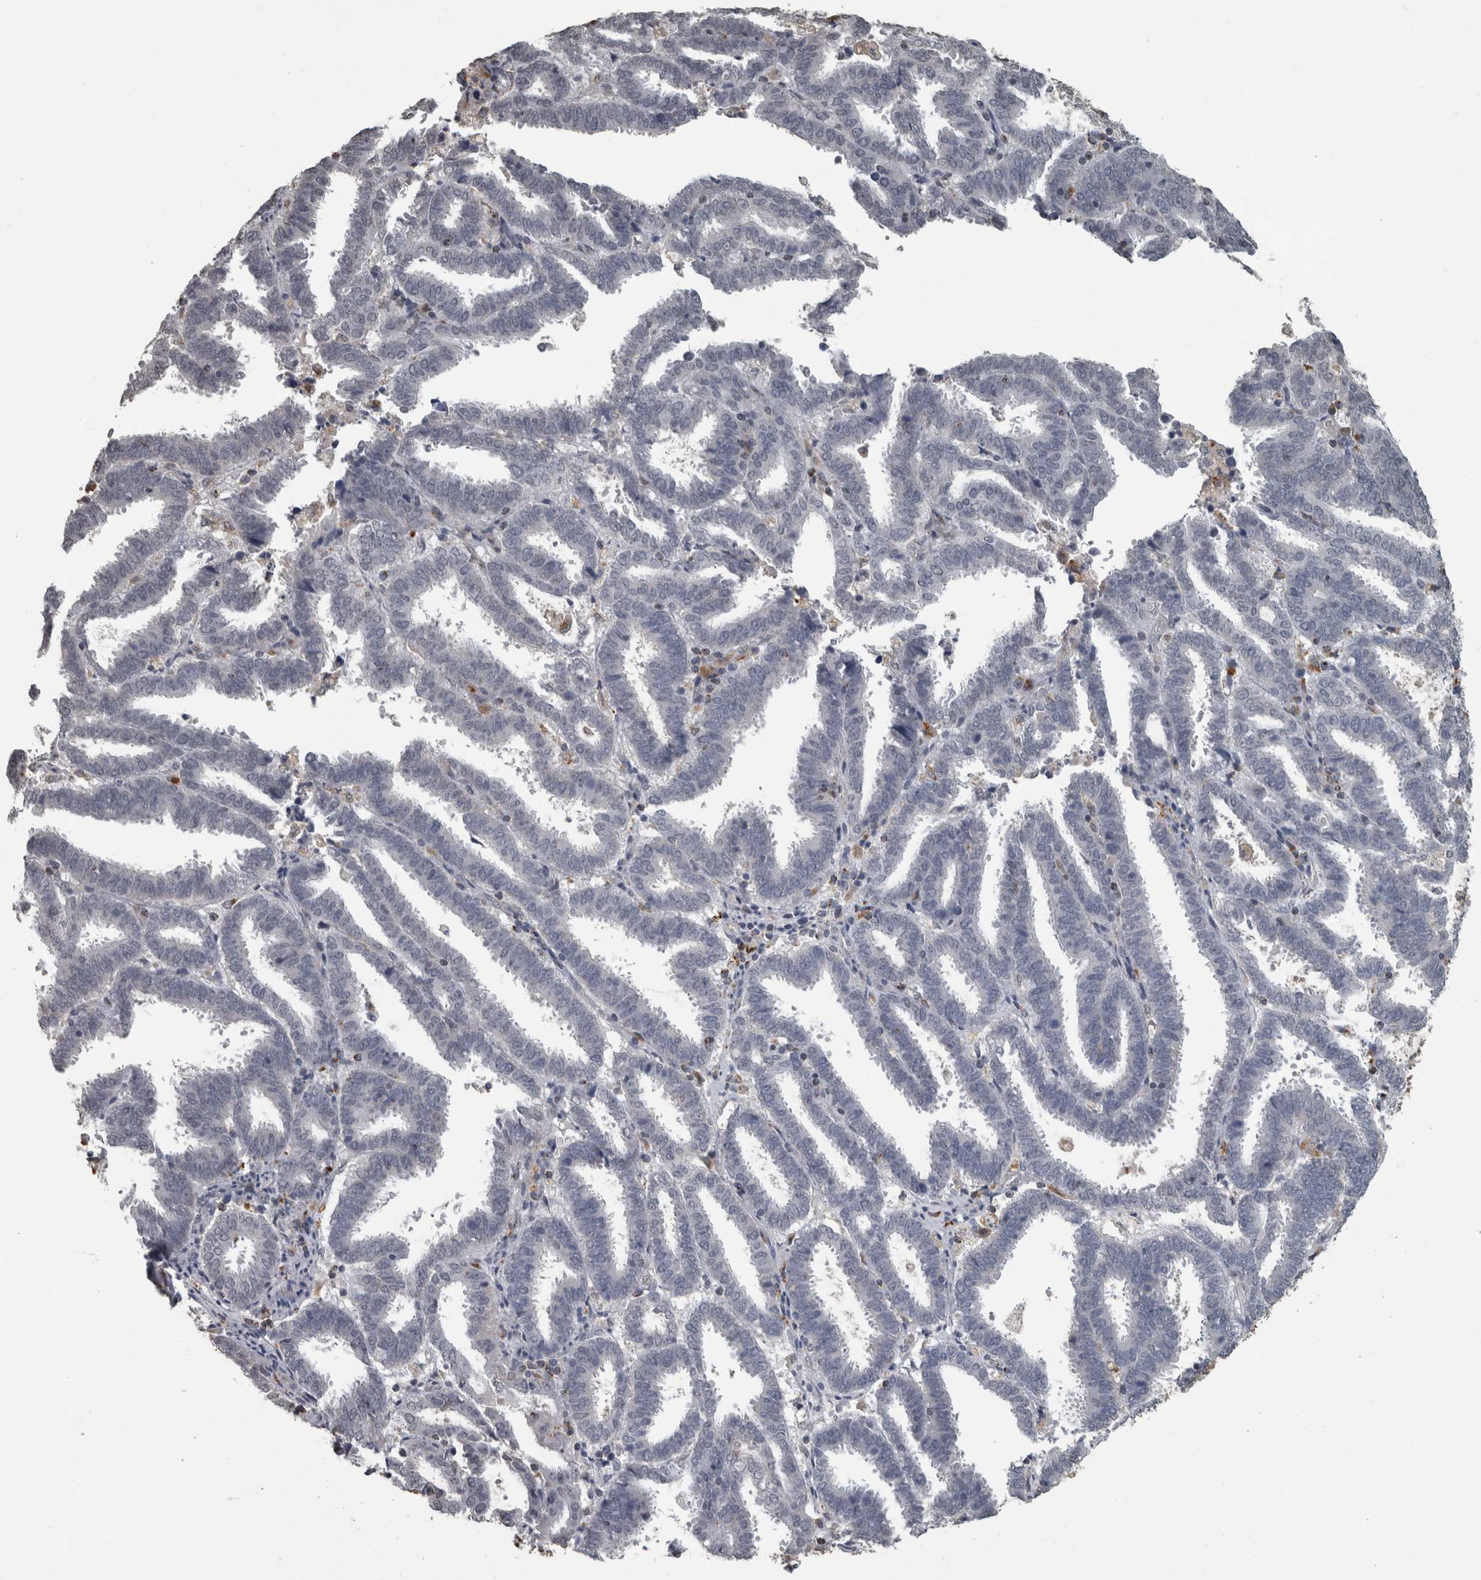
{"staining": {"intensity": "negative", "quantity": "none", "location": "none"}, "tissue": "endometrial cancer", "cell_type": "Tumor cells", "image_type": "cancer", "snomed": [{"axis": "morphology", "description": "Adenocarcinoma, NOS"}, {"axis": "topography", "description": "Uterus"}], "caption": "Immunohistochemistry (IHC) of endometrial cancer displays no expression in tumor cells.", "gene": "NAAA", "patient": {"sex": "female", "age": 83}}